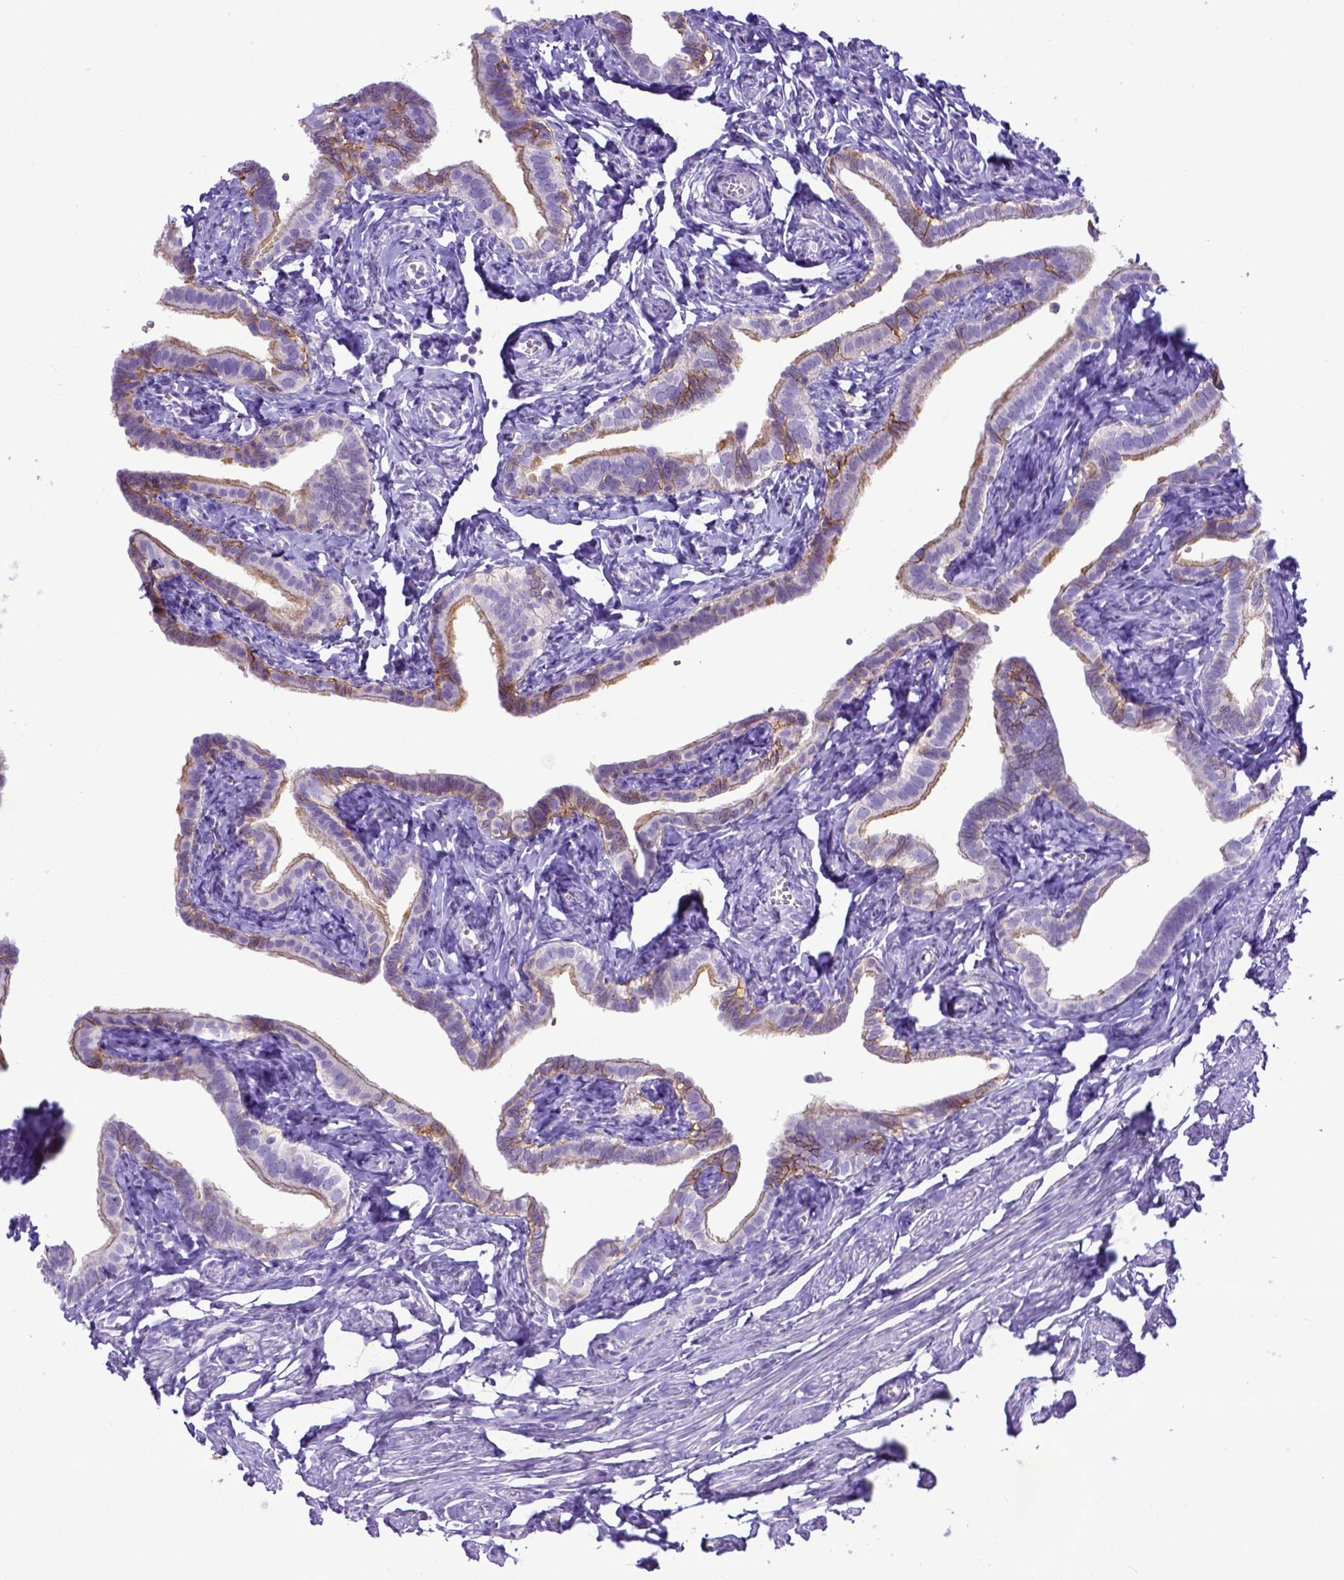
{"staining": {"intensity": "moderate", "quantity": "<25%", "location": "cytoplasmic/membranous"}, "tissue": "fallopian tube", "cell_type": "Glandular cells", "image_type": "normal", "snomed": [{"axis": "morphology", "description": "Normal tissue, NOS"}, {"axis": "topography", "description": "Fallopian tube"}], "caption": "Protein expression by IHC reveals moderate cytoplasmic/membranous expression in about <25% of glandular cells in benign fallopian tube.", "gene": "BTN1A1", "patient": {"sex": "female", "age": 41}}